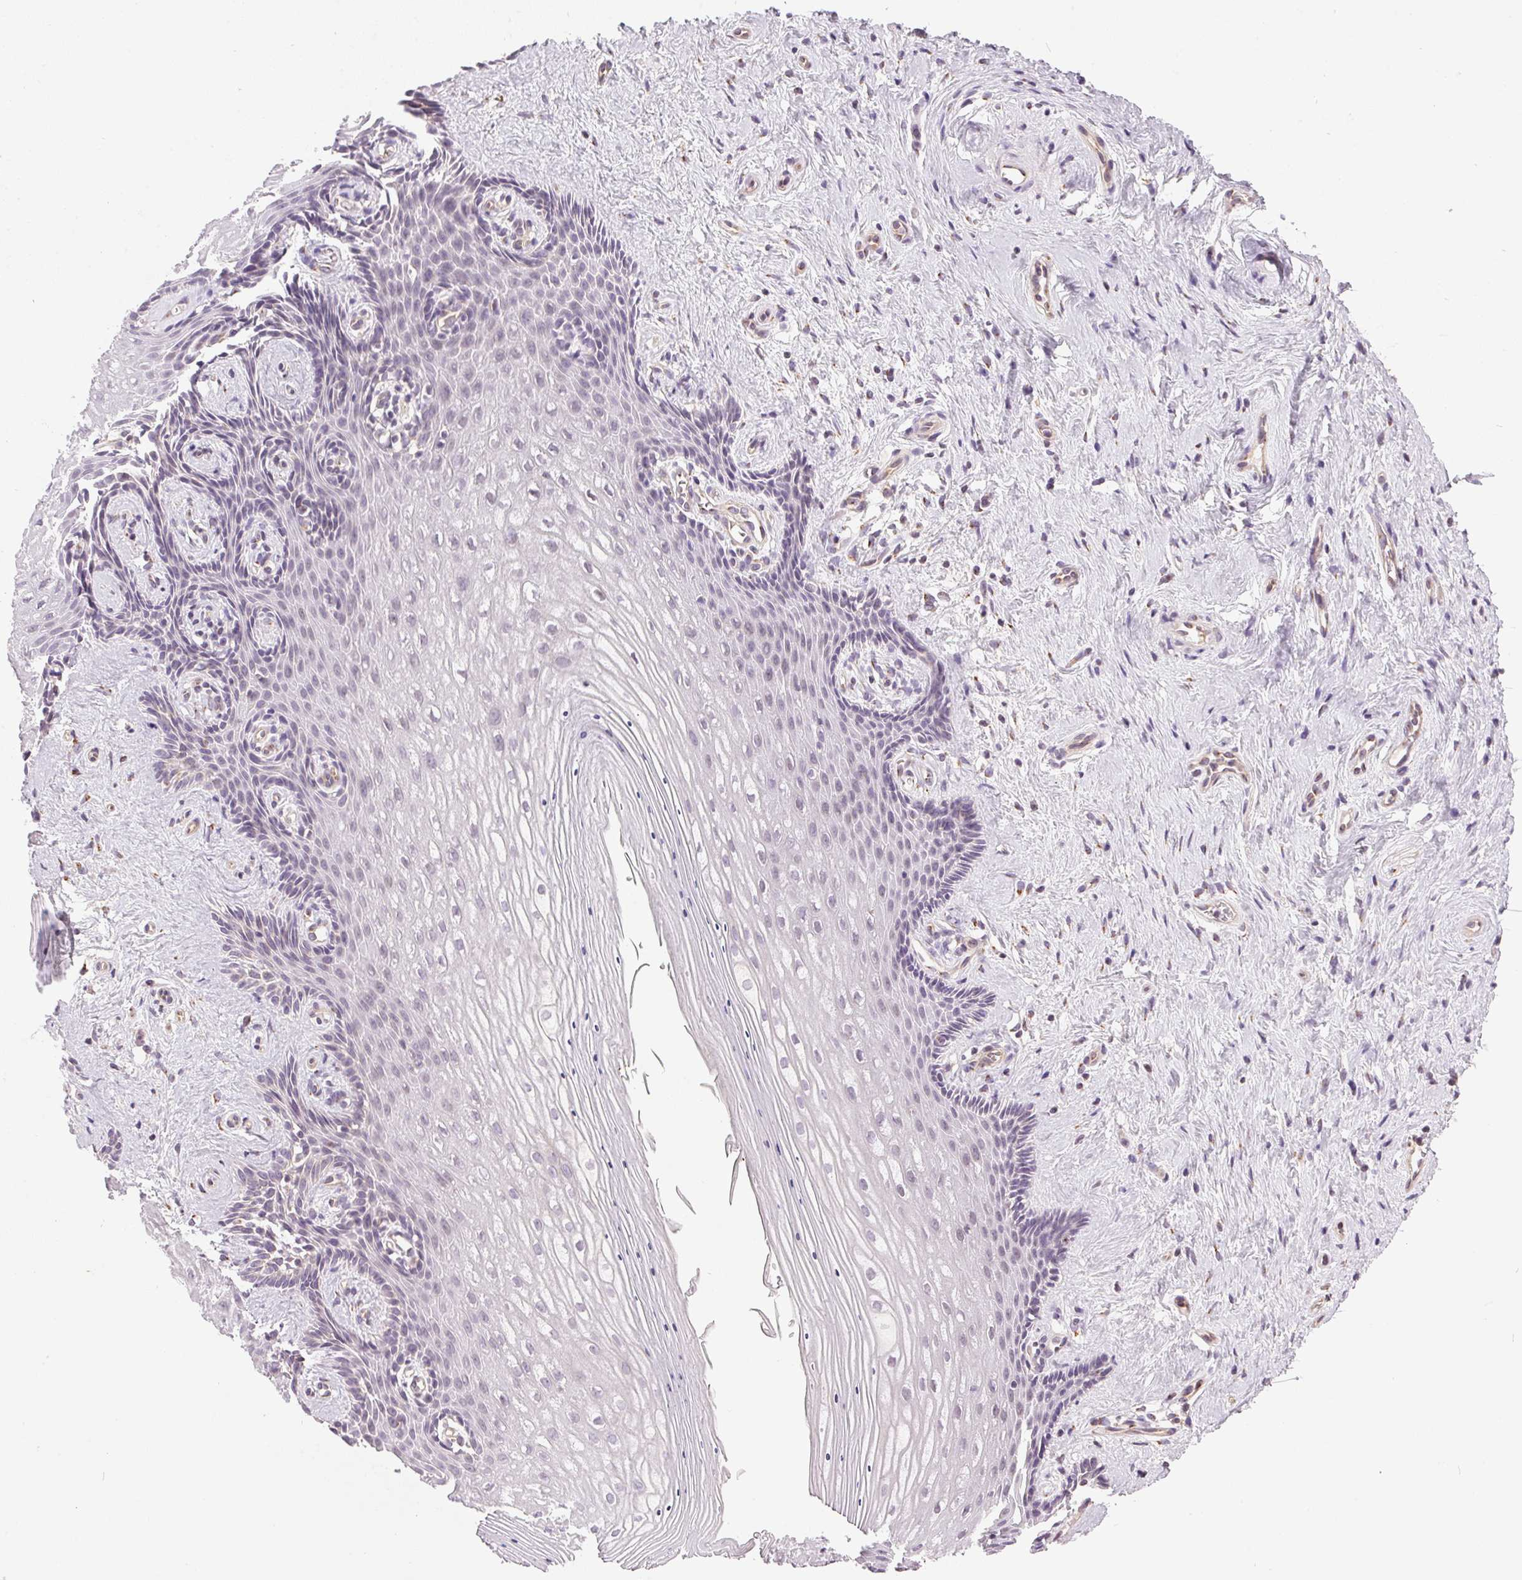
{"staining": {"intensity": "negative", "quantity": "none", "location": "none"}, "tissue": "vagina", "cell_type": "Squamous epithelial cells", "image_type": "normal", "snomed": [{"axis": "morphology", "description": "Normal tissue, NOS"}, {"axis": "topography", "description": "Vagina"}], "caption": "IHC photomicrograph of normal vagina stained for a protein (brown), which demonstrates no positivity in squamous epithelial cells. (Stains: DAB IHC with hematoxylin counter stain, Microscopy: brightfield microscopy at high magnification).", "gene": "GOLPH3", "patient": {"sex": "female", "age": 42}}